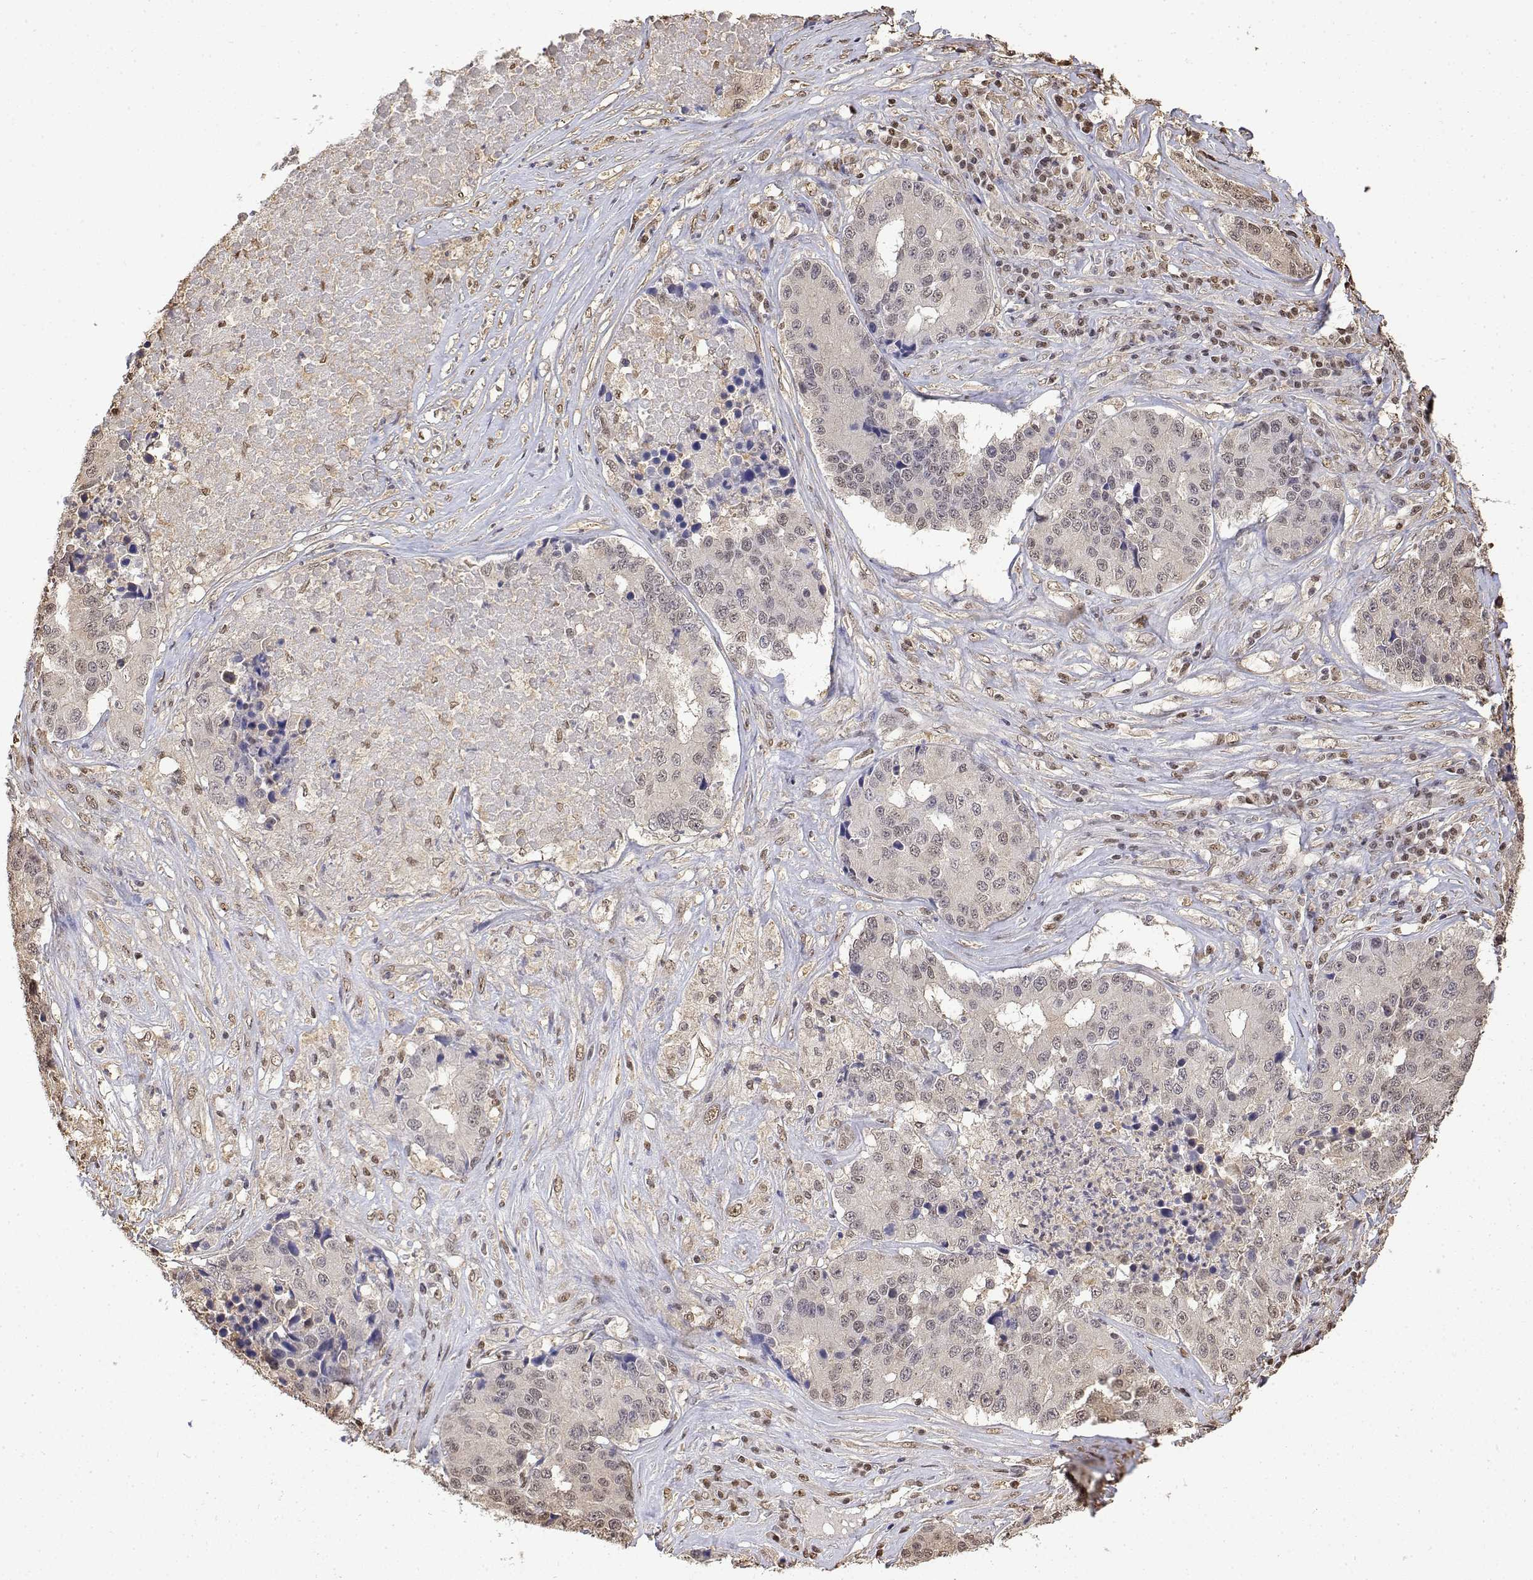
{"staining": {"intensity": "weak", "quantity": ">75%", "location": "nuclear"}, "tissue": "stomach cancer", "cell_type": "Tumor cells", "image_type": "cancer", "snomed": [{"axis": "morphology", "description": "Adenocarcinoma, NOS"}, {"axis": "topography", "description": "Stomach"}], "caption": "Brown immunohistochemical staining in human stomach cancer (adenocarcinoma) shows weak nuclear positivity in about >75% of tumor cells. The protein is stained brown, and the nuclei are stained in blue (DAB (3,3'-diaminobenzidine) IHC with brightfield microscopy, high magnification).", "gene": "TPI1", "patient": {"sex": "male", "age": 71}}